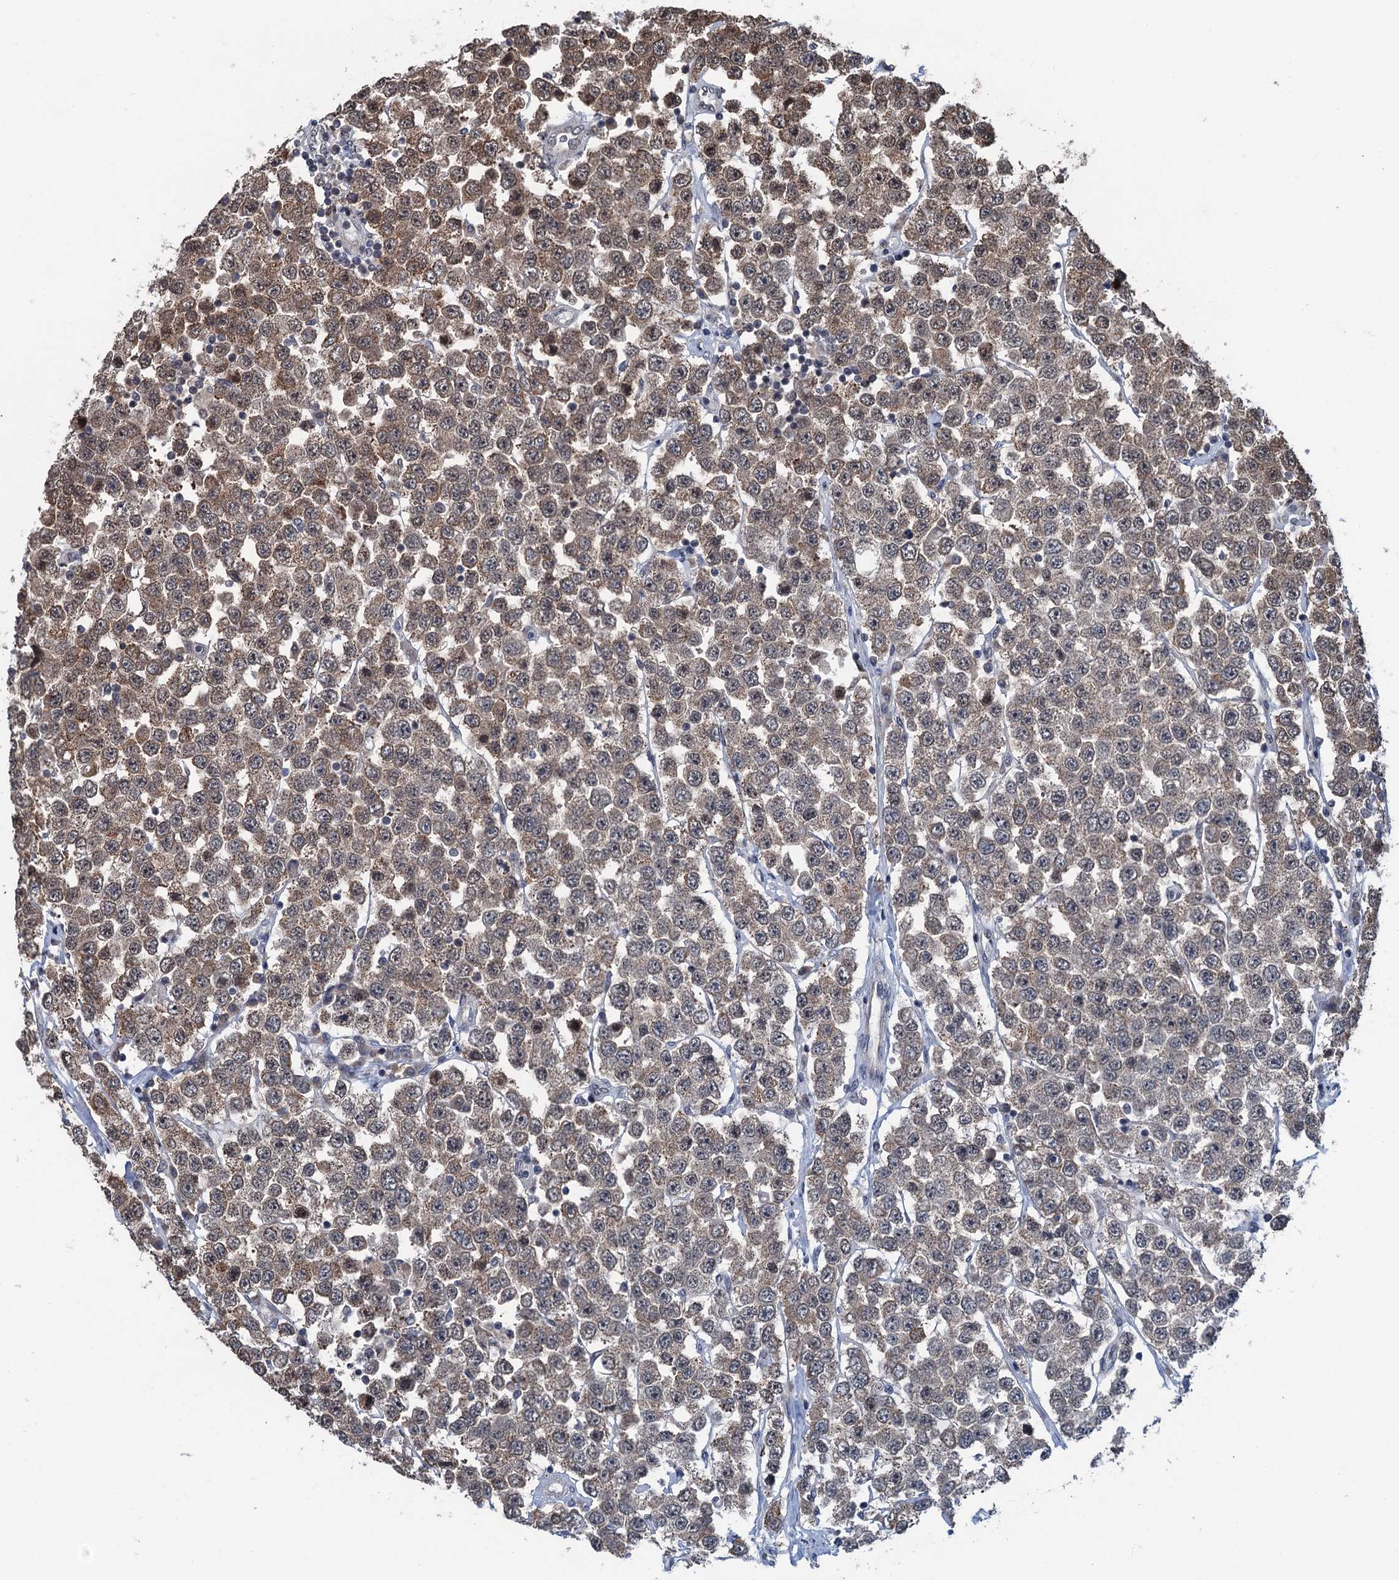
{"staining": {"intensity": "weak", "quantity": ">75%", "location": "cytoplasmic/membranous"}, "tissue": "testis cancer", "cell_type": "Tumor cells", "image_type": "cancer", "snomed": [{"axis": "morphology", "description": "Seminoma, NOS"}, {"axis": "topography", "description": "Testis"}], "caption": "DAB (3,3'-diaminobenzidine) immunohistochemical staining of seminoma (testis) exhibits weak cytoplasmic/membranous protein expression in about >75% of tumor cells.", "gene": "RASSF4", "patient": {"sex": "male", "age": 28}}